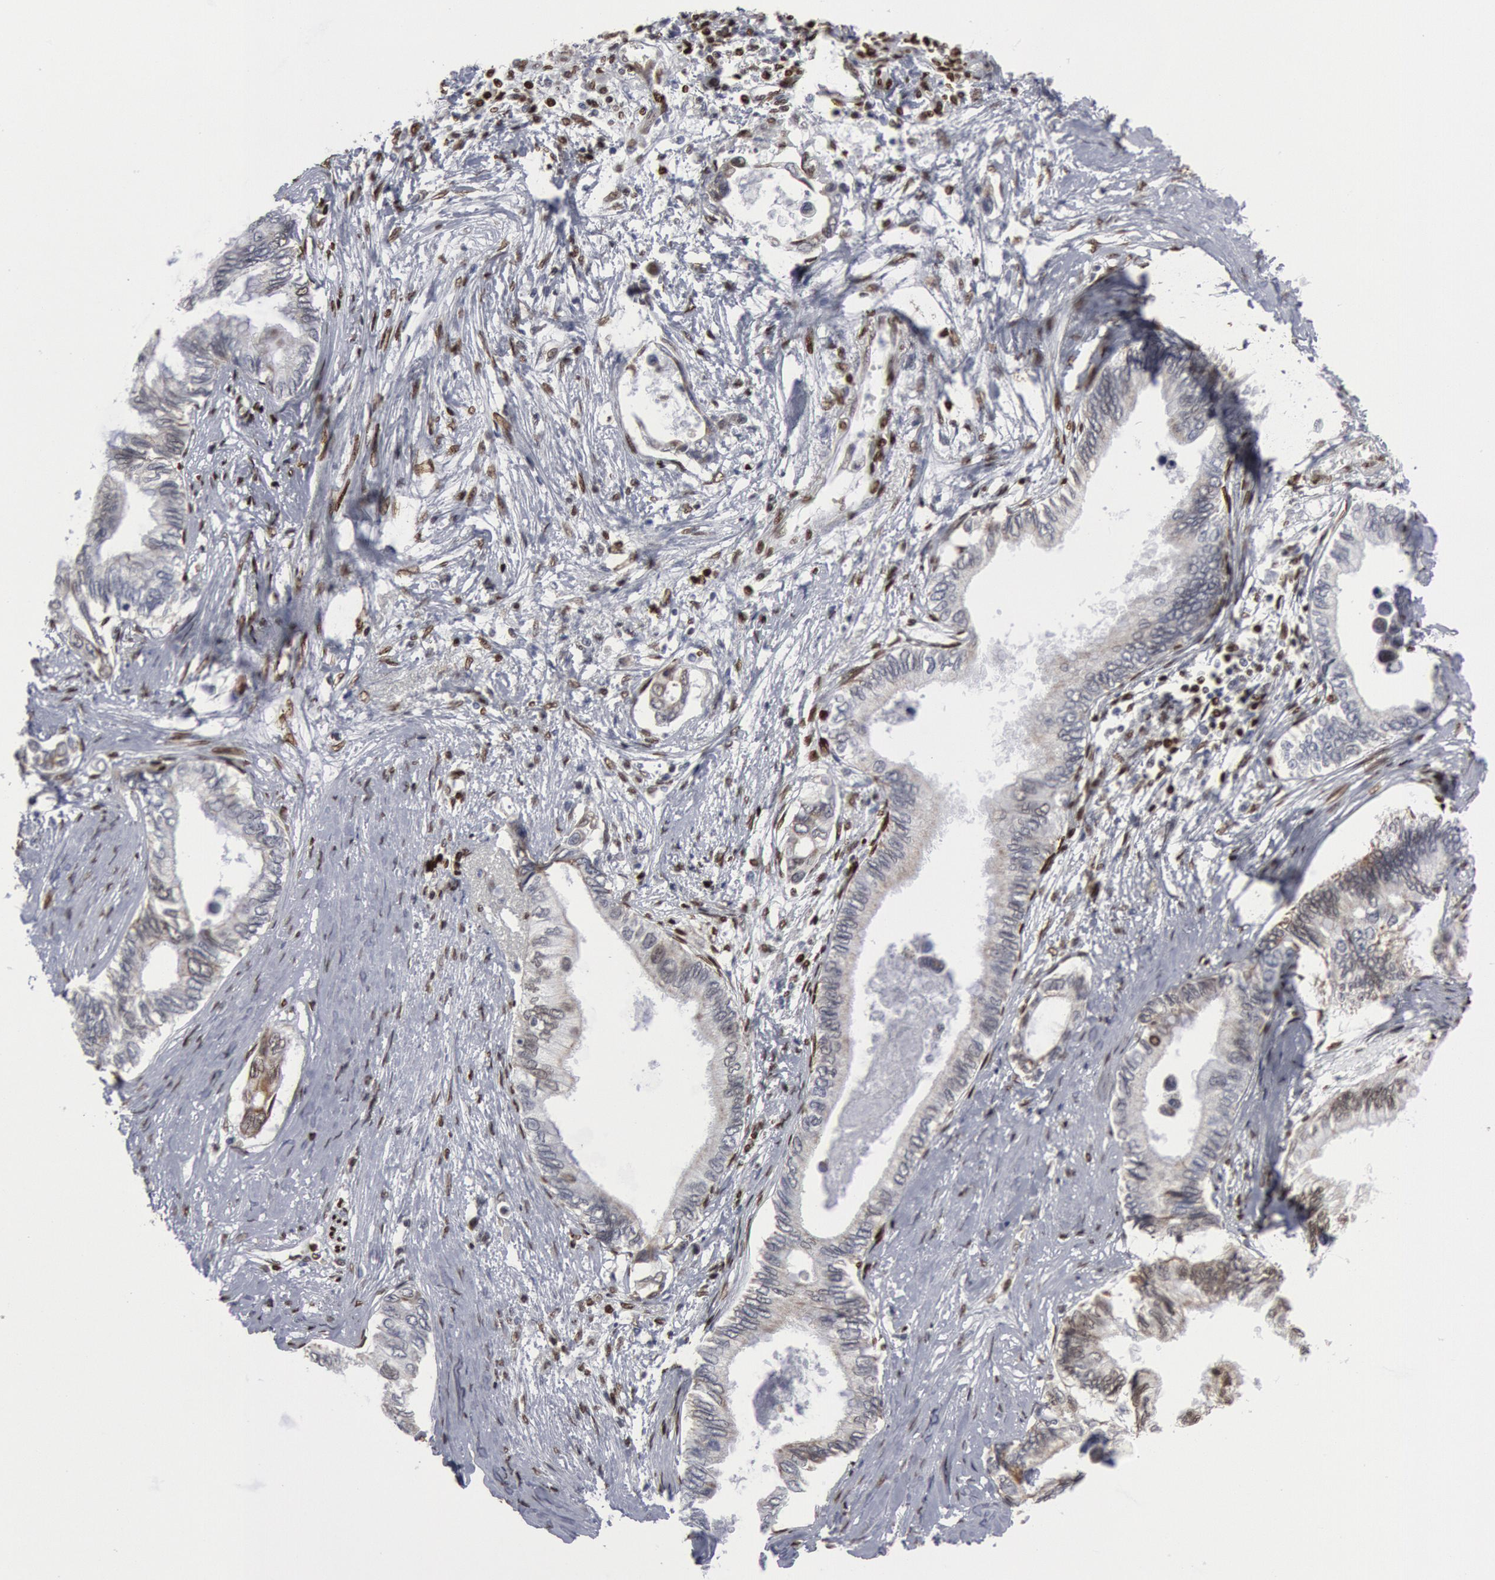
{"staining": {"intensity": "weak", "quantity": "25%-75%", "location": "nuclear"}, "tissue": "pancreatic cancer", "cell_type": "Tumor cells", "image_type": "cancer", "snomed": [{"axis": "morphology", "description": "Adenocarcinoma, NOS"}, {"axis": "topography", "description": "Pancreas"}], "caption": "An image of pancreatic adenocarcinoma stained for a protein displays weak nuclear brown staining in tumor cells. (IHC, brightfield microscopy, high magnification).", "gene": "MECP2", "patient": {"sex": "female", "age": 66}}